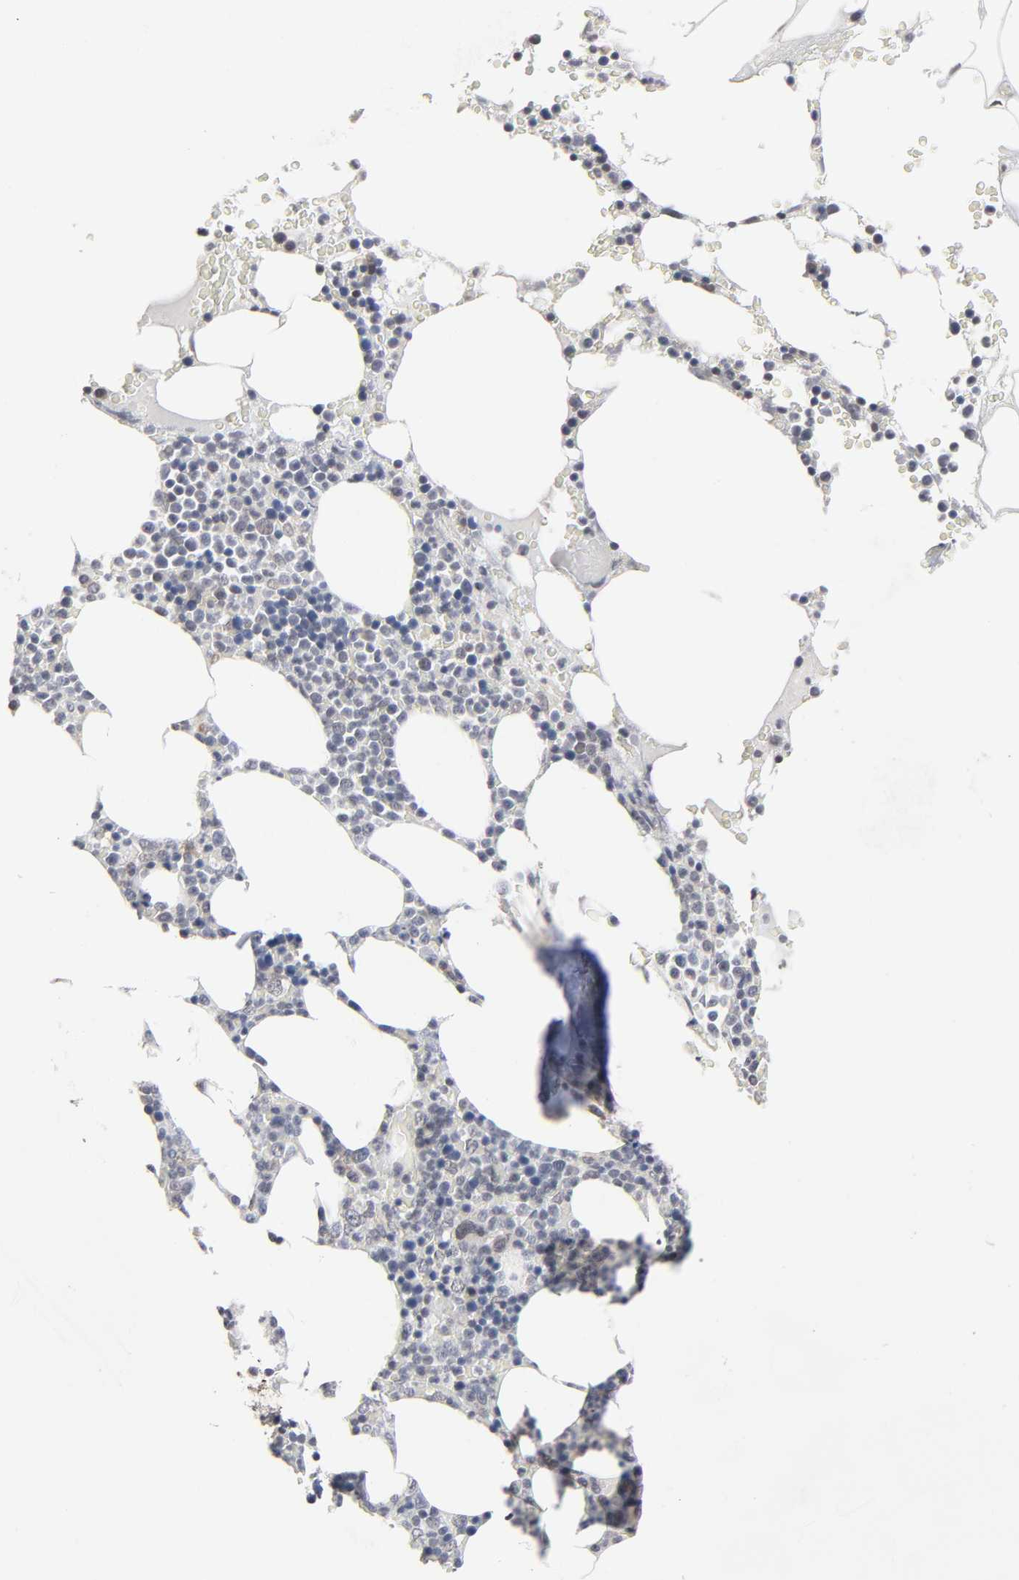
{"staining": {"intensity": "weak", "quantity": "<25%", "location": "nuclear"}, "tissue": "bone marrow", "cell_type": "Hematopoietic cells", "image_type": "normal", "snomed": [{"axis": "morphology", "description": "Normal tissue, NOS"}, {"axis": "topography", "description": "Bone marrow"}], "caption": "The immunohistochemistry (IHC) image has no significant expression in hematopoietic cells of bone marrow. The staining is performed using DAB brown chromogen with nuclei counter-stained in using hematoxylin.", "gene": "AUH", "patient": {"sex": "female", "age": 66}}